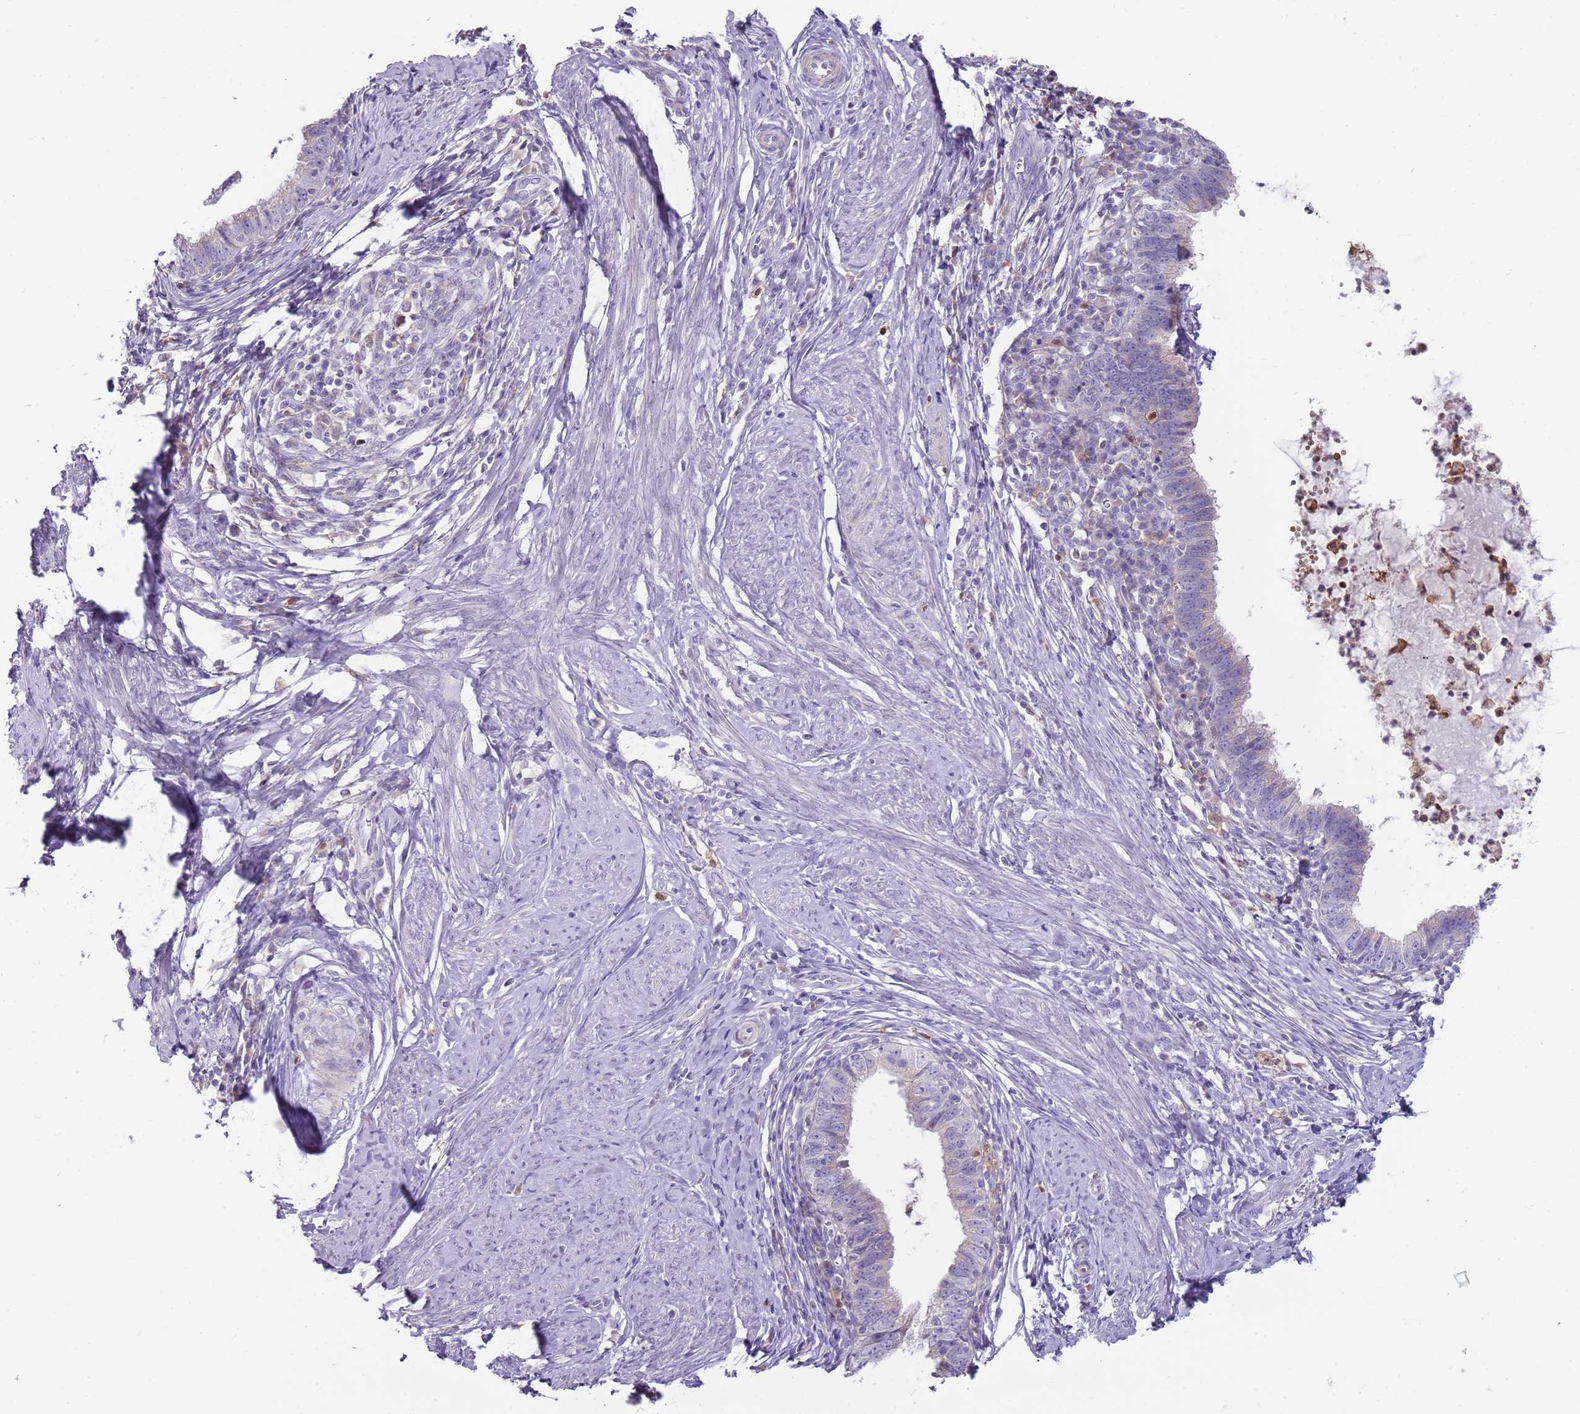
{"staining": {"intensity": "negative", "quantity": "none", "location": "none"}, "tissue": "cervical cancer", "cell_type": "Tumor cells", "image_type": "cancer", "snomed": [{"axis": "morphology", "description": "Adenocarcinoma, NOS"}, {"axis": "topography", "description": "Cervix"}], "caption": "DAB (3,3'-diaminobenzidine) immunohistochemical staining of human adenocarcinoma (cervical) displays no significant expression in tumor cells.", "gene": "DIPK1C", "patient": {"sex": "female", "age": 36}}